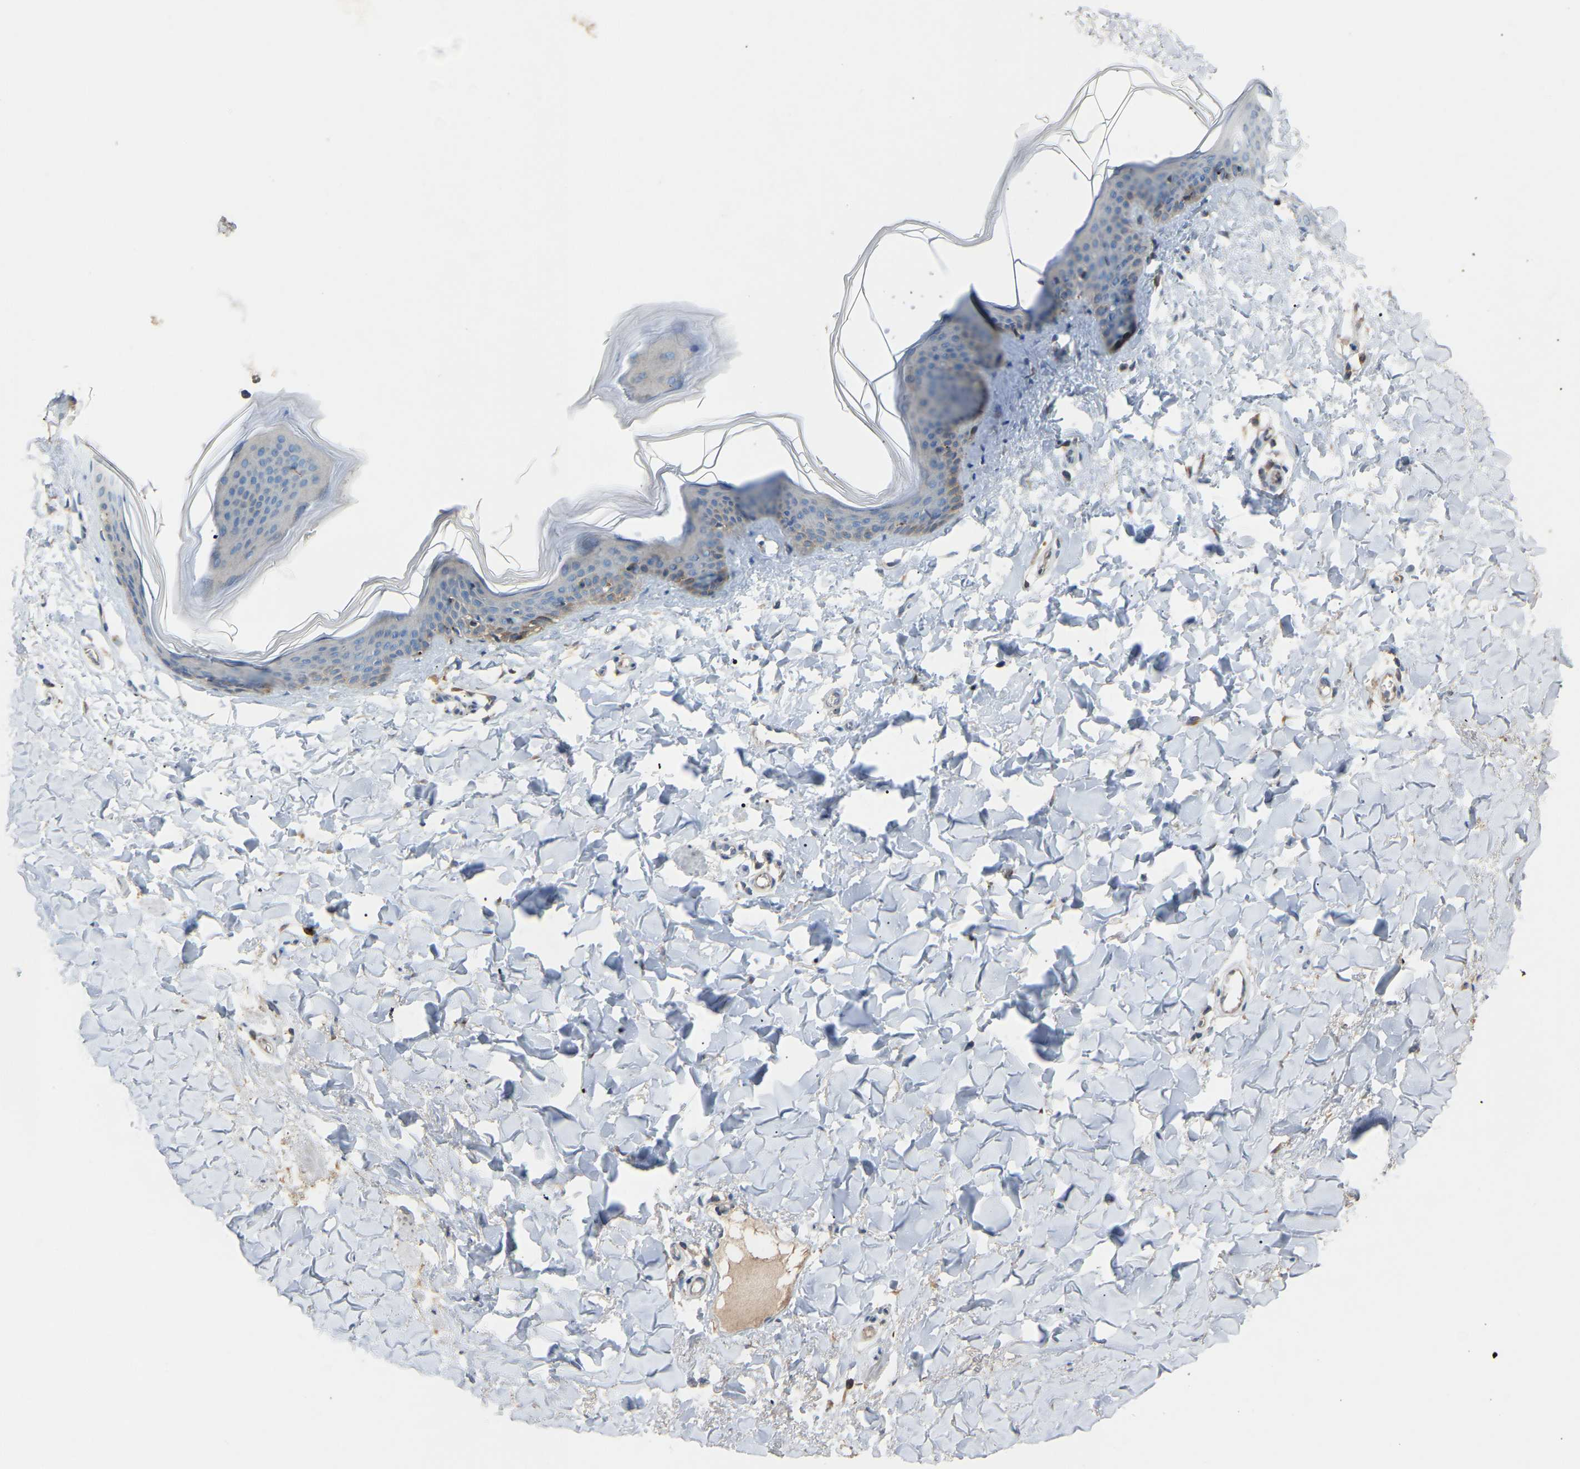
{"staining": {"intensity": "negative", "quantity": "none", "location": "none"}, "tissue": "skin", "cell_type": "Fibroblasts", "image_type": "normal", "snomed": [{"axis": "morphology", "description": "Normal tissue, NOS"}, {"axis": "topography", "description": "Skin"}], "caption": "Unremarkable skin was stained to show a protein in brown. There is no significant staining in fibroblasts.", "gene": "RGP1", "patient": {"sex": "female", "age": 17}}